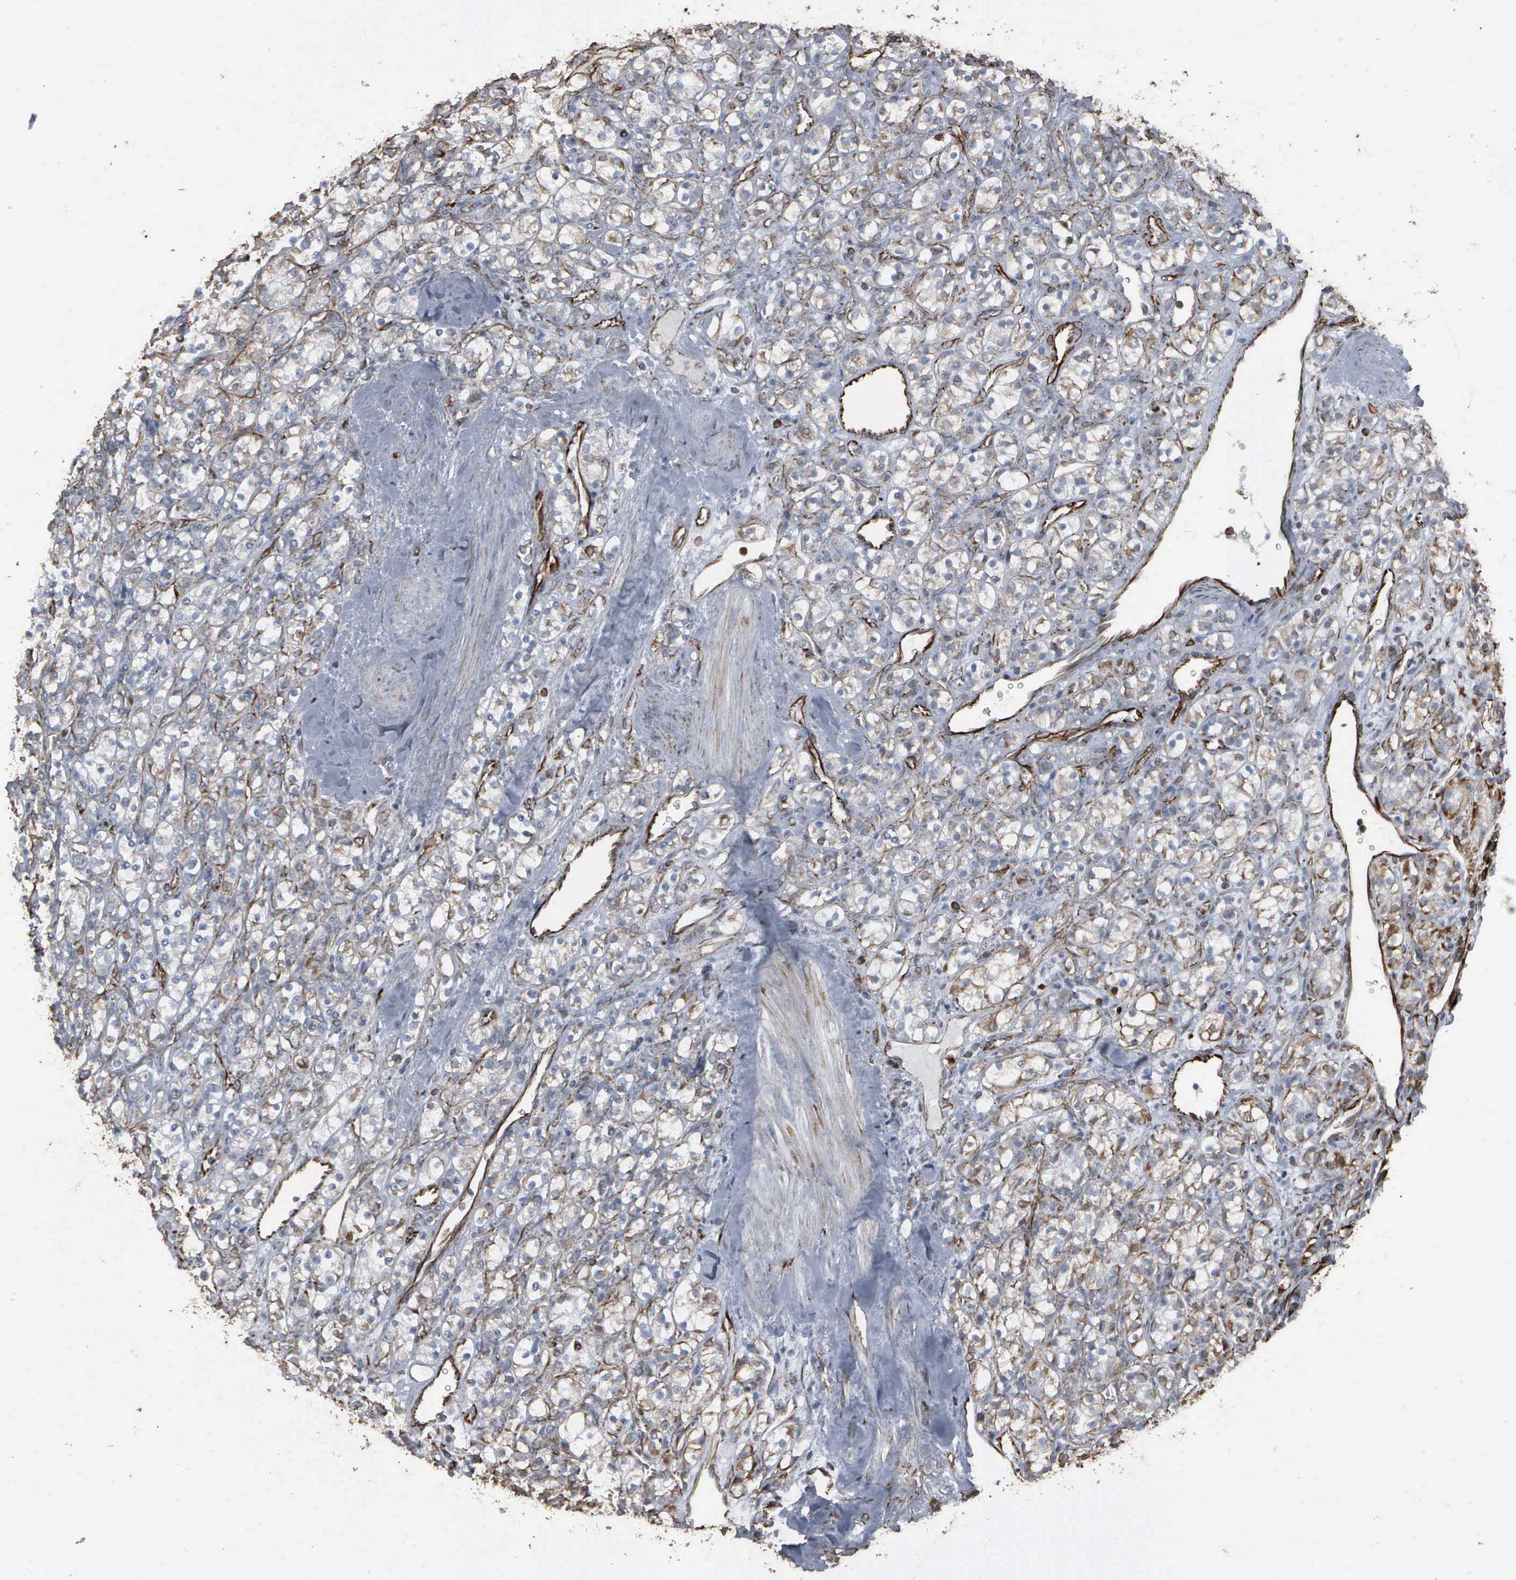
{"staining": {"intensity": "weak", "quantity": "<25%", "location": "cytoplasmic/membranous,nuclear"}, "tissue": "renal cancer", "cell_type": "Tumor cells", "image_type": "cancer", "snomed": [{"axis": "morphology", "description": "Adenocarcinoma, NOS"}, {"axis": "topography", "description": "Kidney"}], "caption": "A high-resolution micrograph shows immunohistochemistry staining of renal cancer (adenocarcinoma), which displays no significant expression in tumor cells. (IHC, brightfield microscopy, high magnification).", "gene": "CCNE1", "patient": {"sex": "male", "age": 77}}